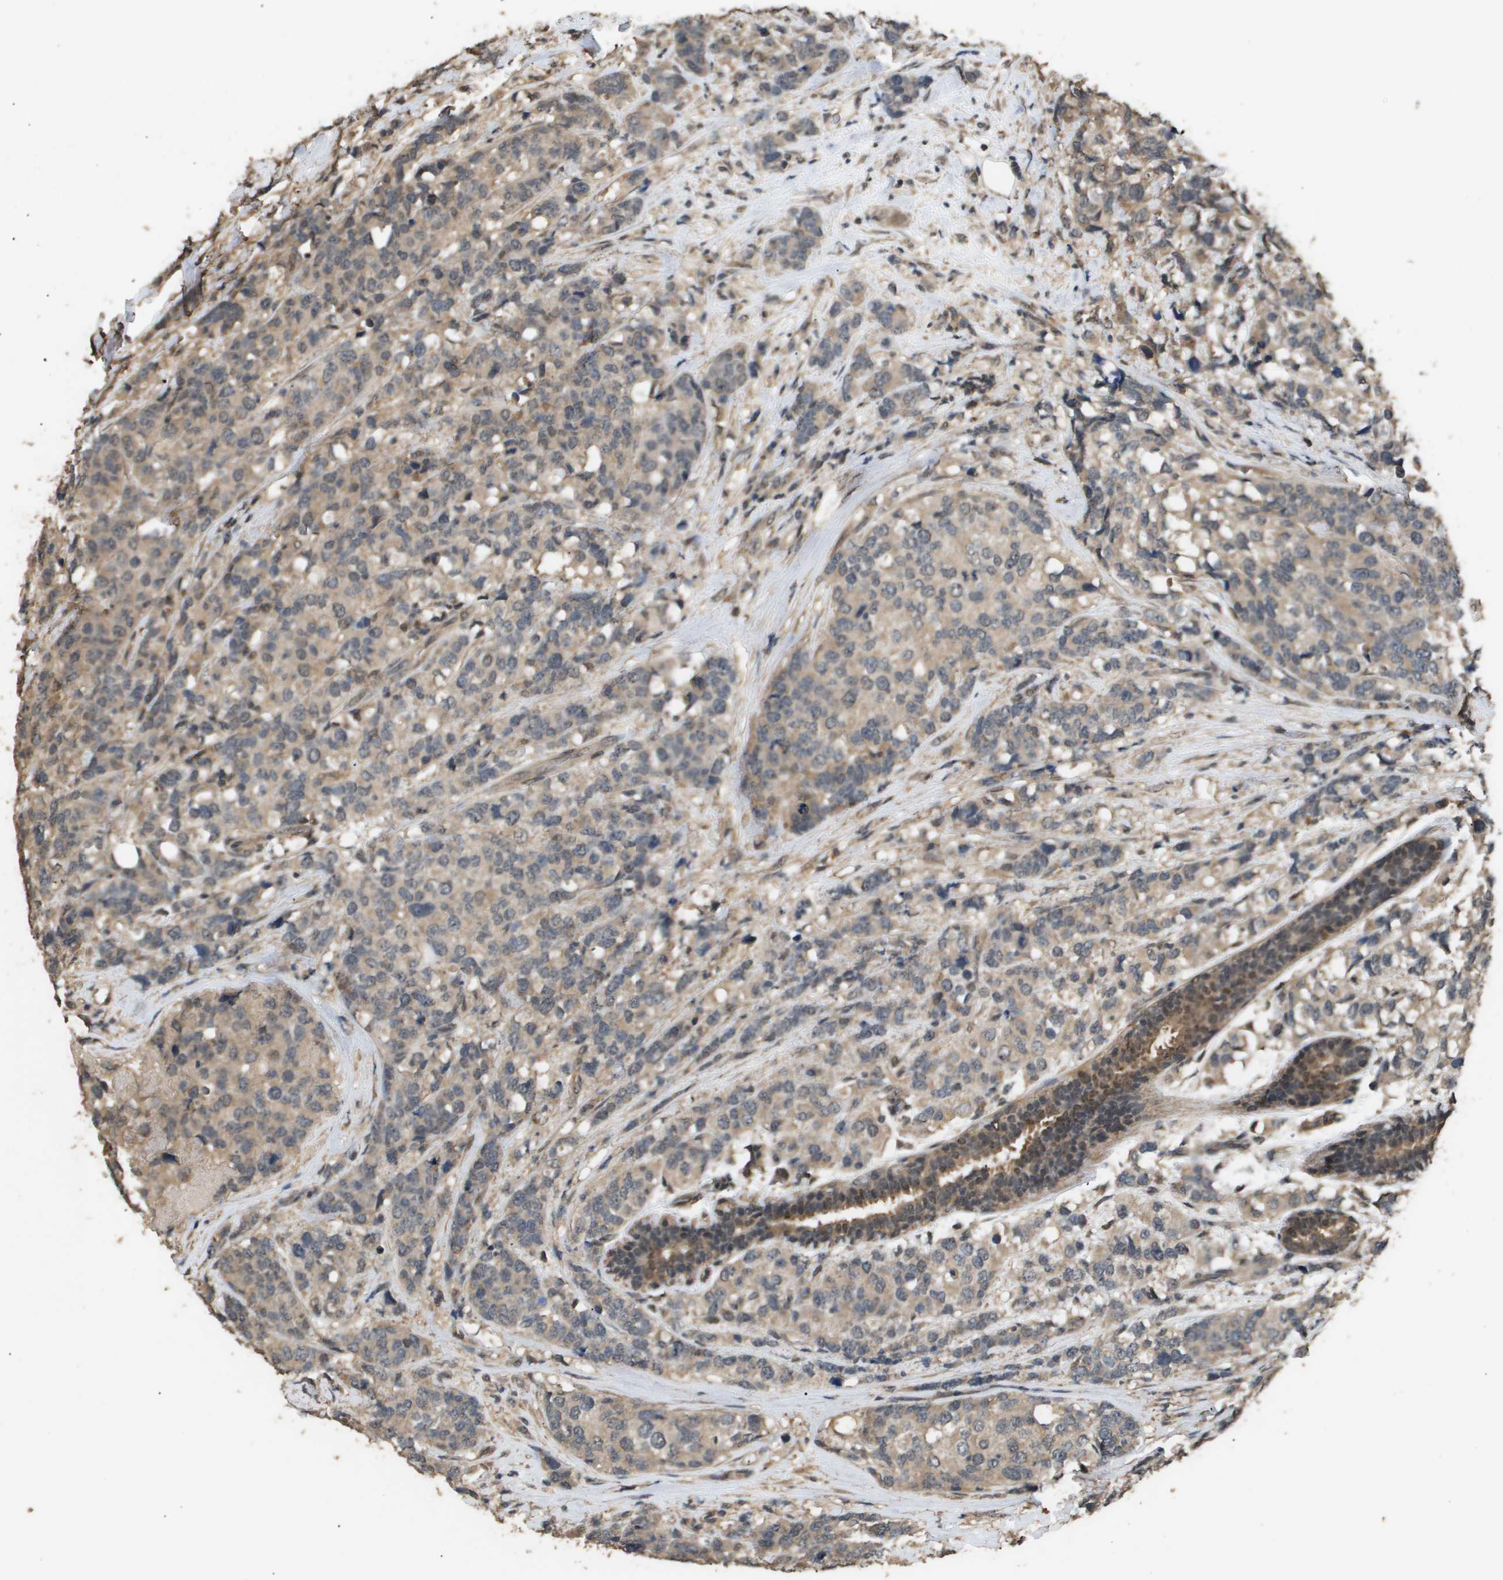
{"staining": {"intensity": "weak", "quantity": ">75%", "location": "cytoplasmic/membranous"}, "tissue": "breast cancer", "cell_type": "Tumor cells", "image_type": "cancer", "snomed": [{"axis": "morphology", "description": "Lobular carcinoma"}, {"axis": "topography", "description": "Breast"}], "caption": "Protein analysis of breast lobular carcinoma tissue reveals weak cytoplasmic/membranous staining in about >75% of tumor cells.", "gene": "ING1", "patient": {"sex": "female", "age": 59}}